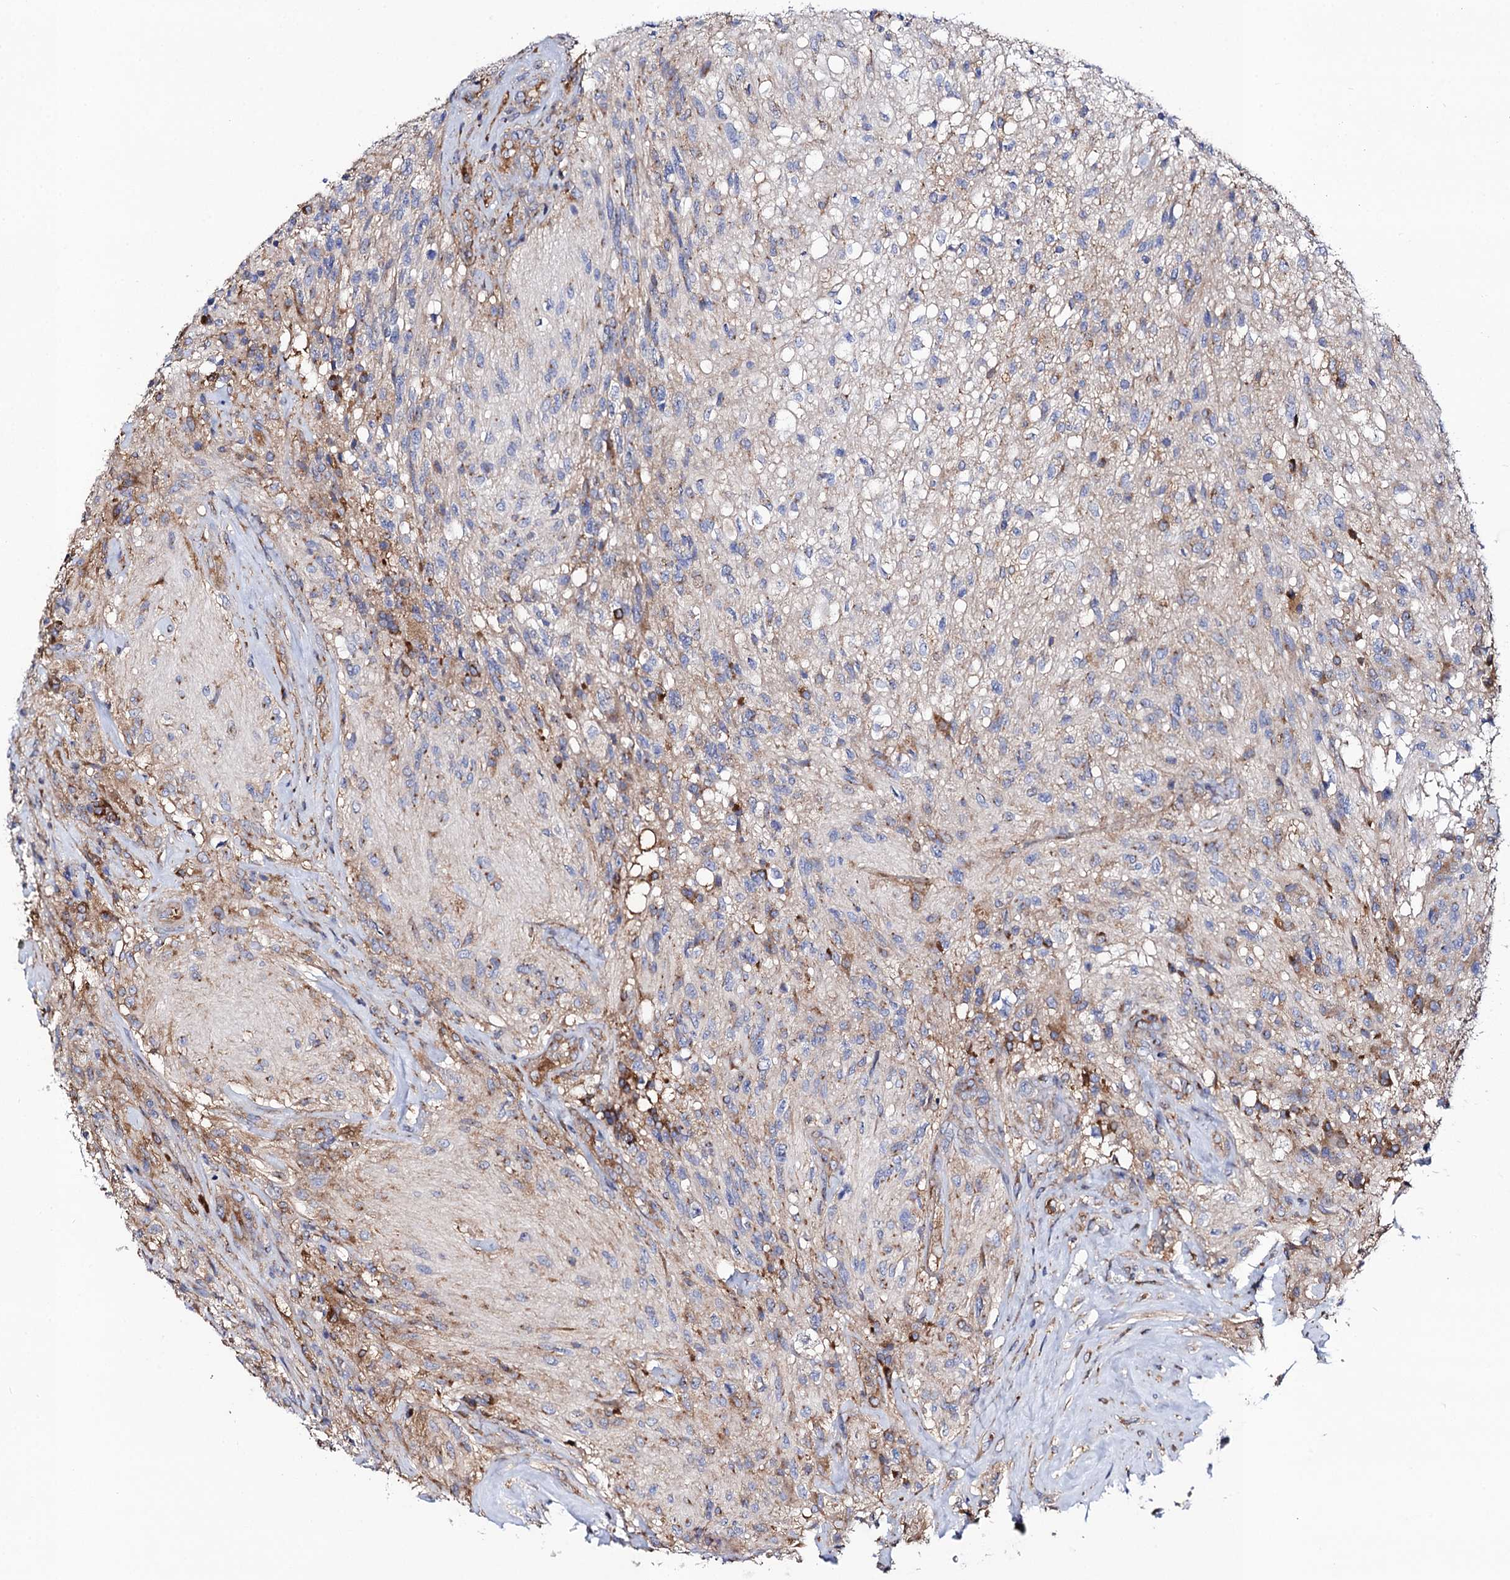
{"staining": {"intensity": "negative", "quantity": "none", "location": "none"}, "tissue": "glioma", "cell_type": "Tumor cells", "image_type": "cancer", "snomed": [{"axis": "morphology", "description": "Glioma, malignant, High grade"}, {"axis": "topography", "description": "Brain"}], "caption": "IHC image of glioma stained for a protein (brown), which shows no staining in tumor cells.", "gene": "DYDC1", "patient": {"sex": "male", "age": 56}}